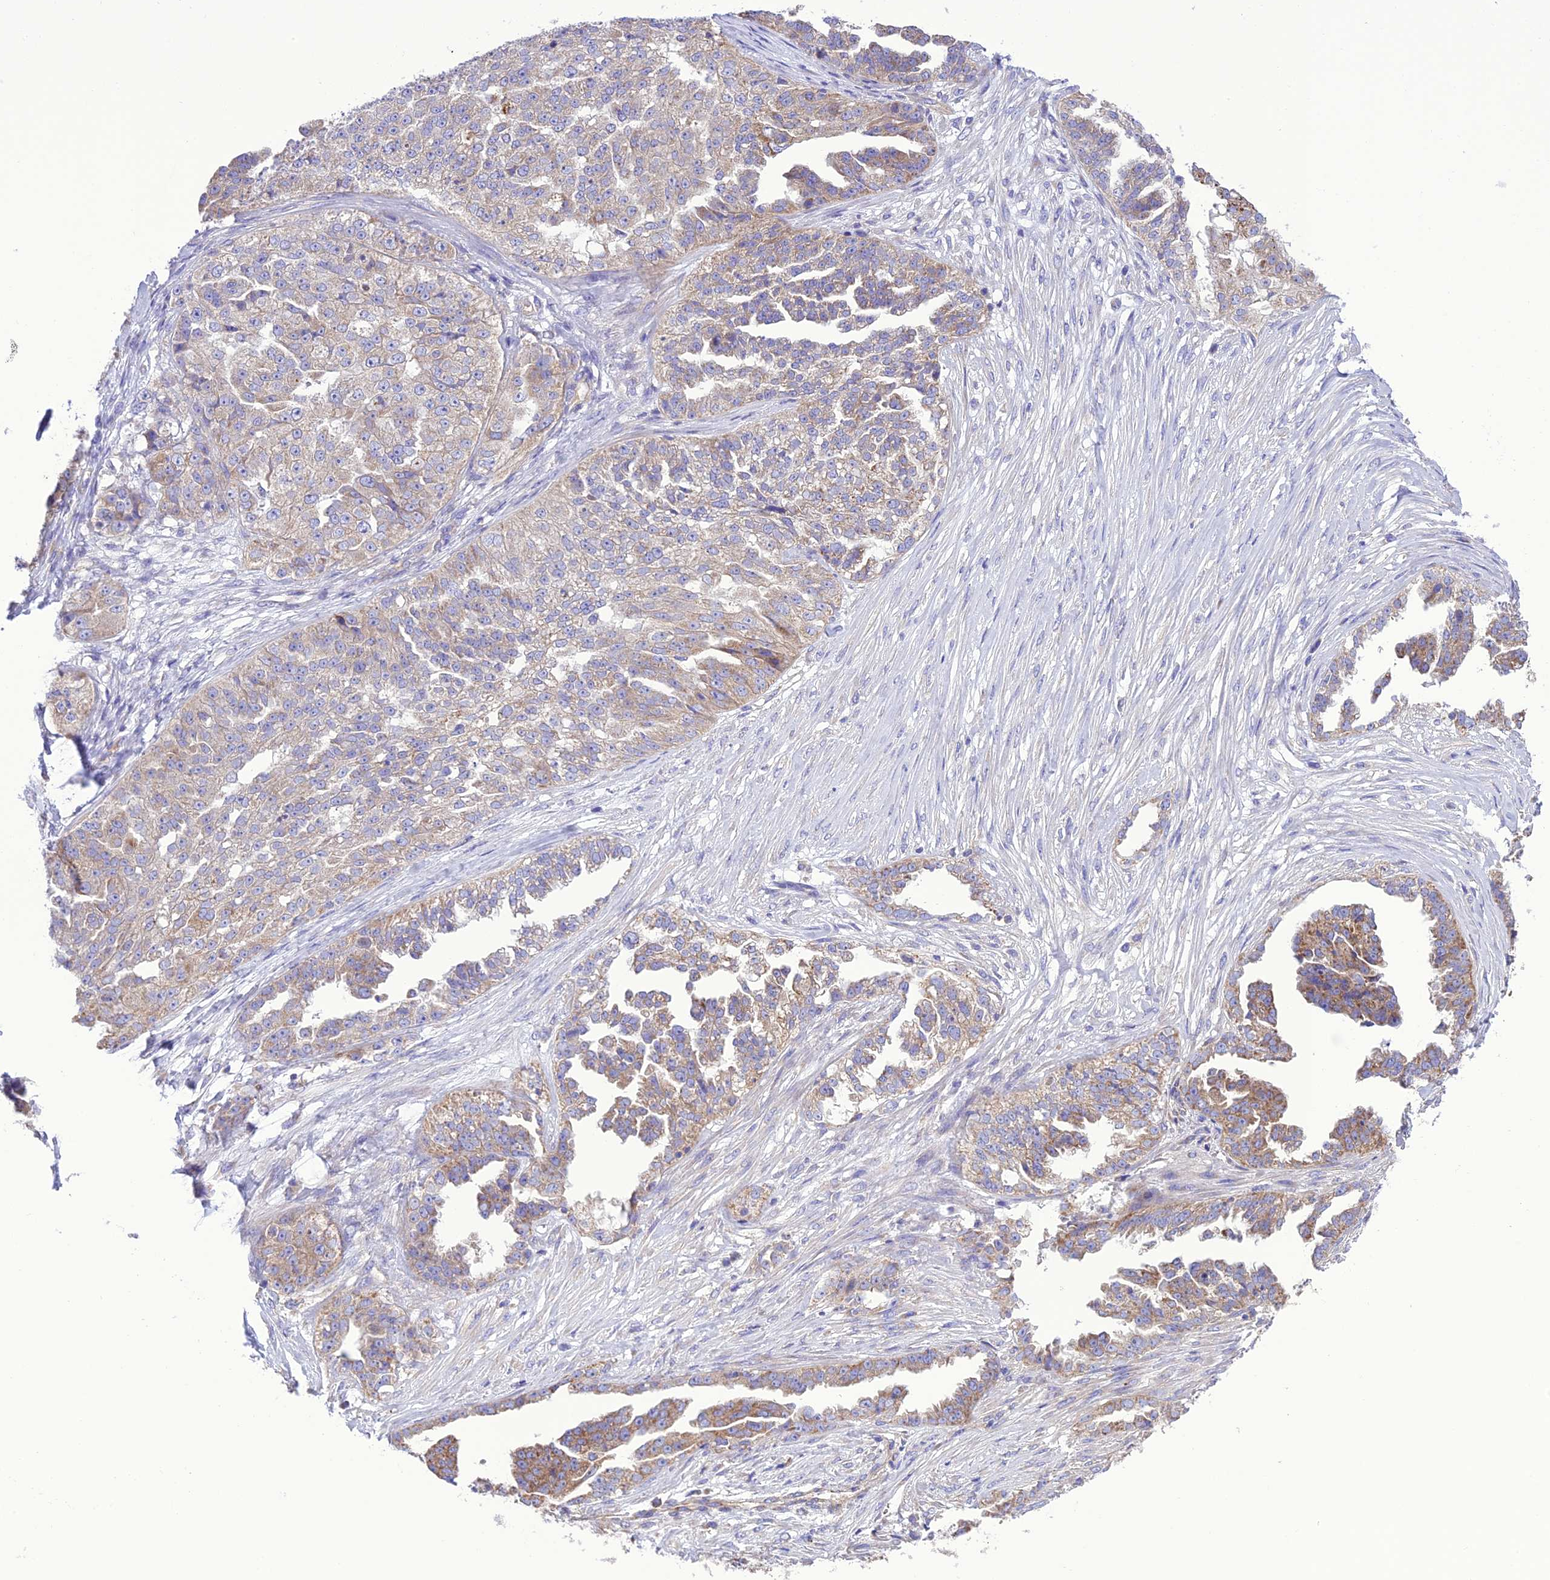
{"staining": {"intensity": "moderate", "quantity": "25%-75%", "location": "cytoplasmic/membranous"}, "tissue": "ovarian cancer", "cell_type": "Tumor cells", "image_type": "cancer", "snomed": [{"axis": "morphology", "description": "Cystadenocarcinoma, serous, NOS"}, {"axis": "topography", "description": "Ovary"}], "caption": "Ovarian cancer (serous cystadenocarcinoma) stained with a brown dye exhibits moderate cytoplasmic/membranous positive expression in about 25%-75% of tumor cells.", "gene": "MAP3K12", "patient": {"sex": "female", "age": 58}}